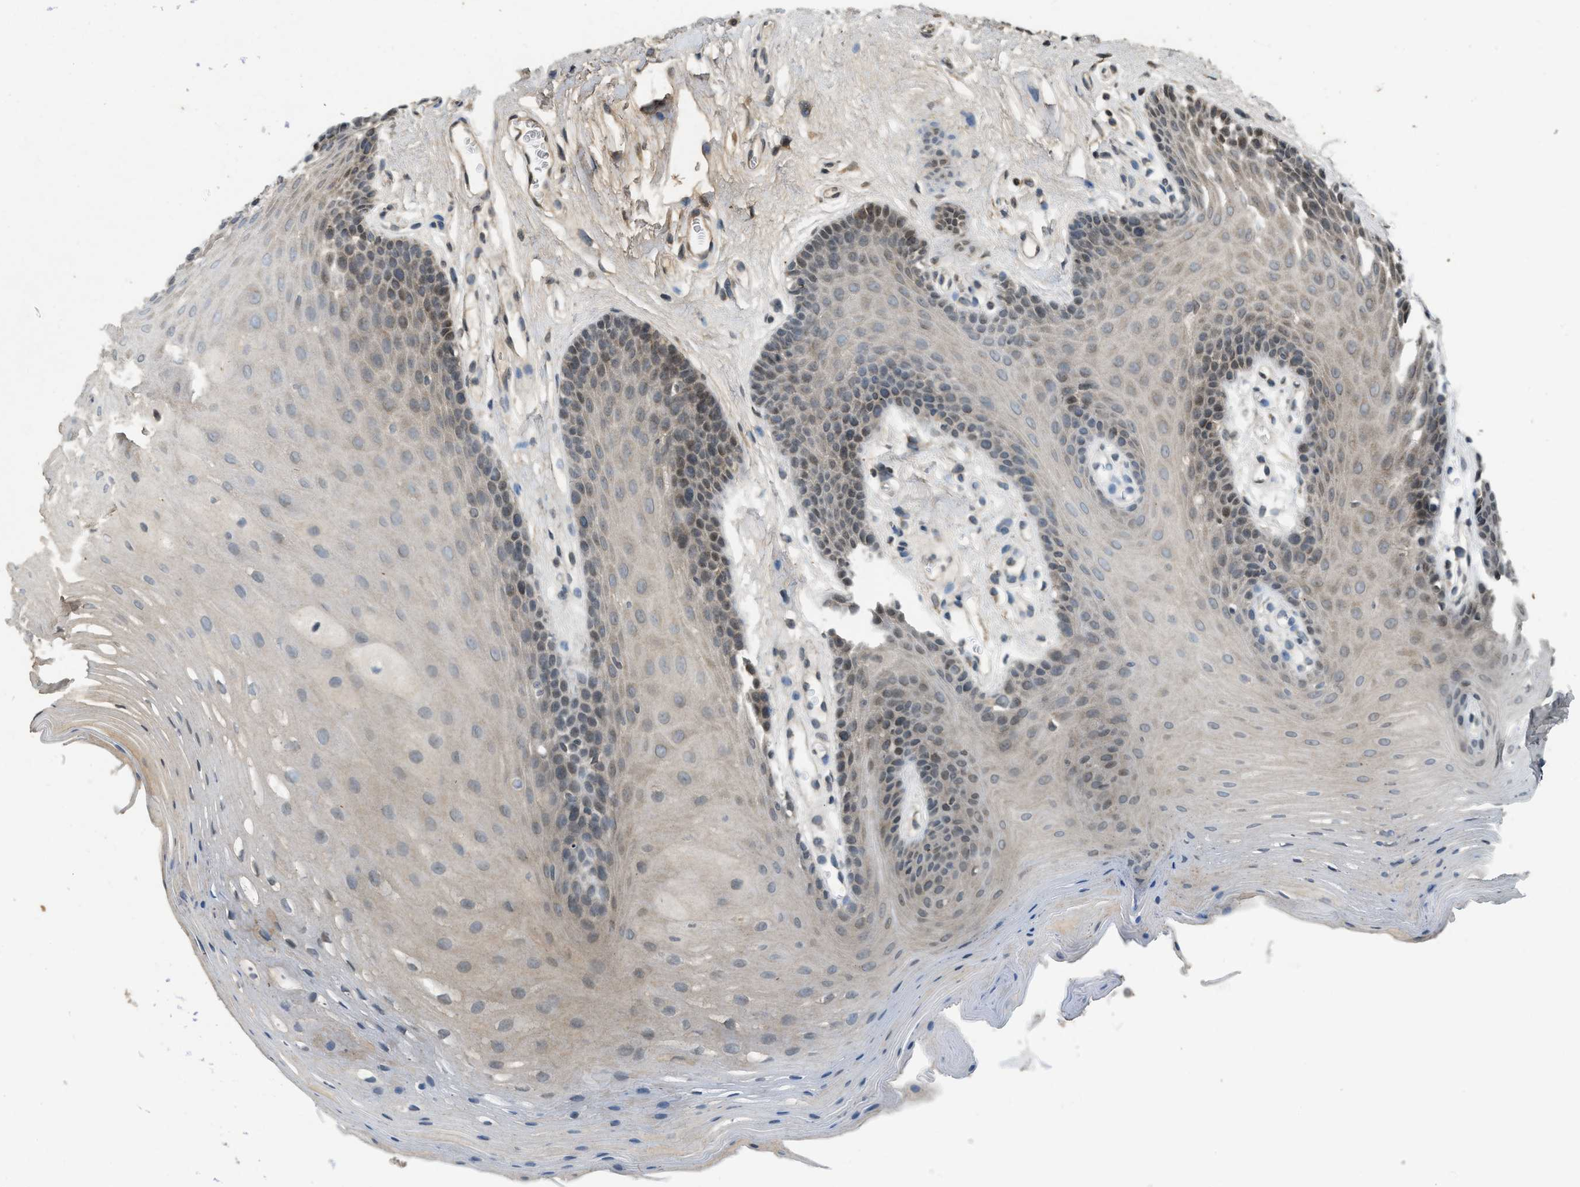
{"staining": {"intensity": "moderate", "quantity": "25%-75%", "location": "cytoplasmic/membranous,nuclear"}, "tissue": "oral mucosa", "cell_type": "Squamous epithelial cells", "image_type": "normal", "snomed": [{"axis": "morphology", "description": "Normal tissue, NOS"}, {"axis": "morphology", "description": "Squamous cell carcinoma, NOS"}, {"axis": "topography", "description": "Oral tissue"}, {"axis": "topography", "description": "Head-Neck"}], "caption": "Immunohistochemistry micrograph of normal oral mucosa: human oral mucosa stained using immunohistochemistry (IHC) exhibits medium levels of moderate protein expression localized specifically in the cytoplasmic/membranous,nuclear of squamous epithelial cells, appearing as a cytoplasmic/membranous,nuclear brown color.", "gene": "SIAH1", "patient": {"sex": "male", "age": 71}}